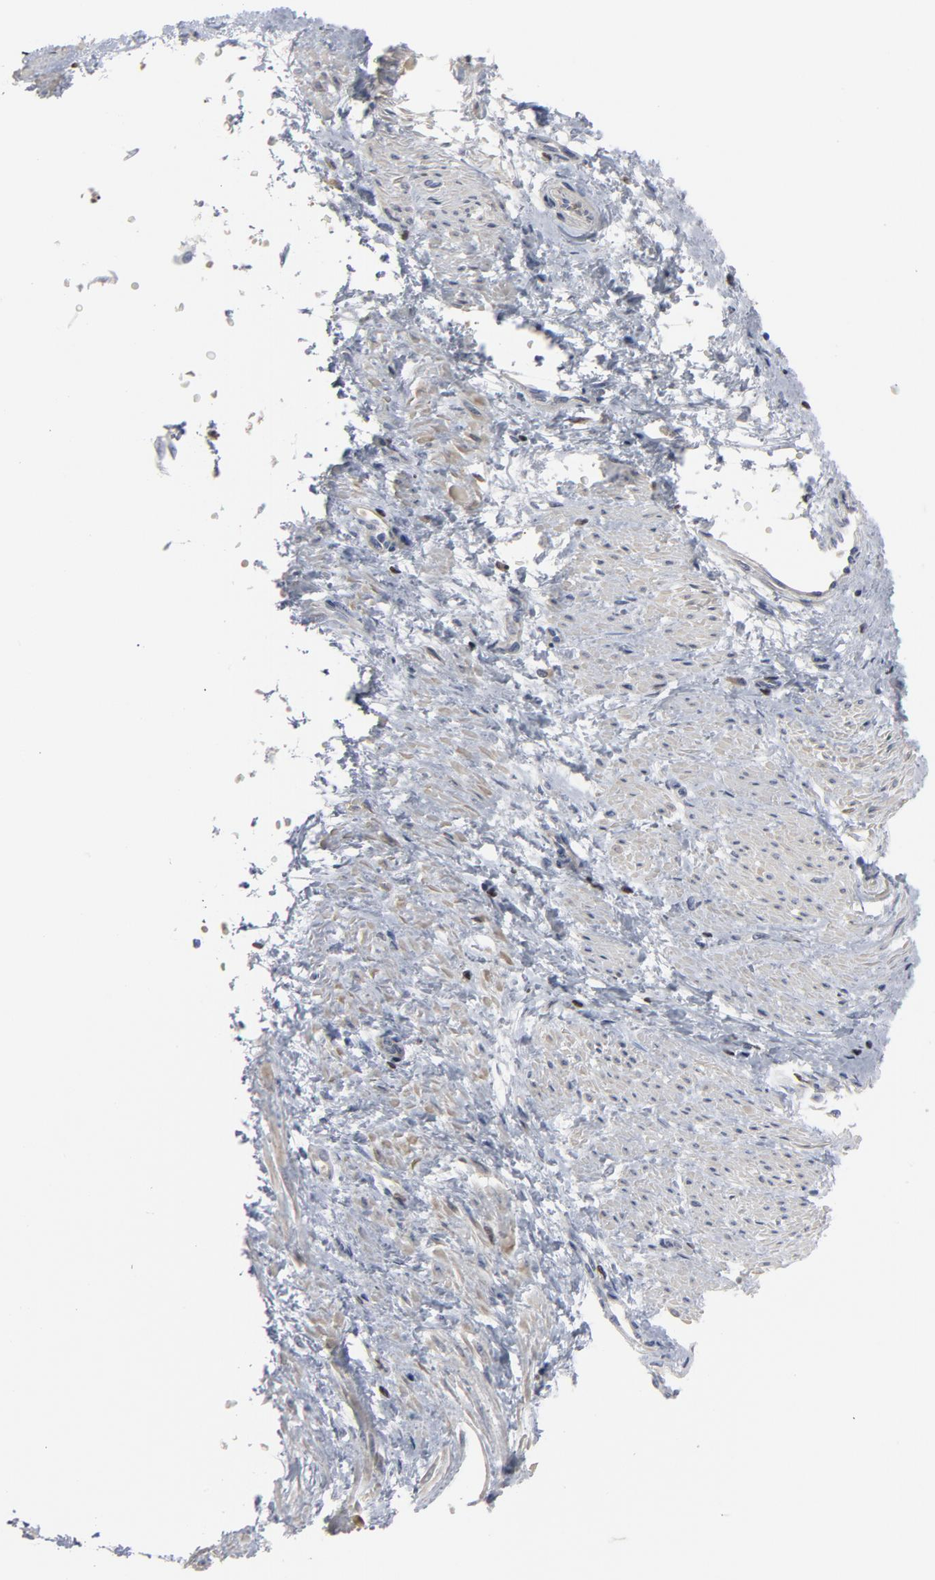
{"staining": {"intensity": "weak", "quantity": ">75%", "location": "cytoplasmic/membranous"}, "tissue": "smooth muscle", "cell_type": "Smooth muscle cells", "image_type": "normal", "snomed": [{"axis": "morphology", "description": "Normal tissue, NOS"}, {"axis": "topography", "description": "Smooth muscle"}, {"axis": "topography", "description": "Uterus"}], "caption": "Smooth muscle stained with DAB IHC reveals low levels of weak cytoplasmic/membranous expression in about >75% of smooth muscle cells. The staining was performed using DAB to visualize the protein expression in brown, while the nuclei were stained in blue with hematoxylin (Magnification: 20x).", "gene": "SPI1", "patient": {"sex": "female", "age": 39}}